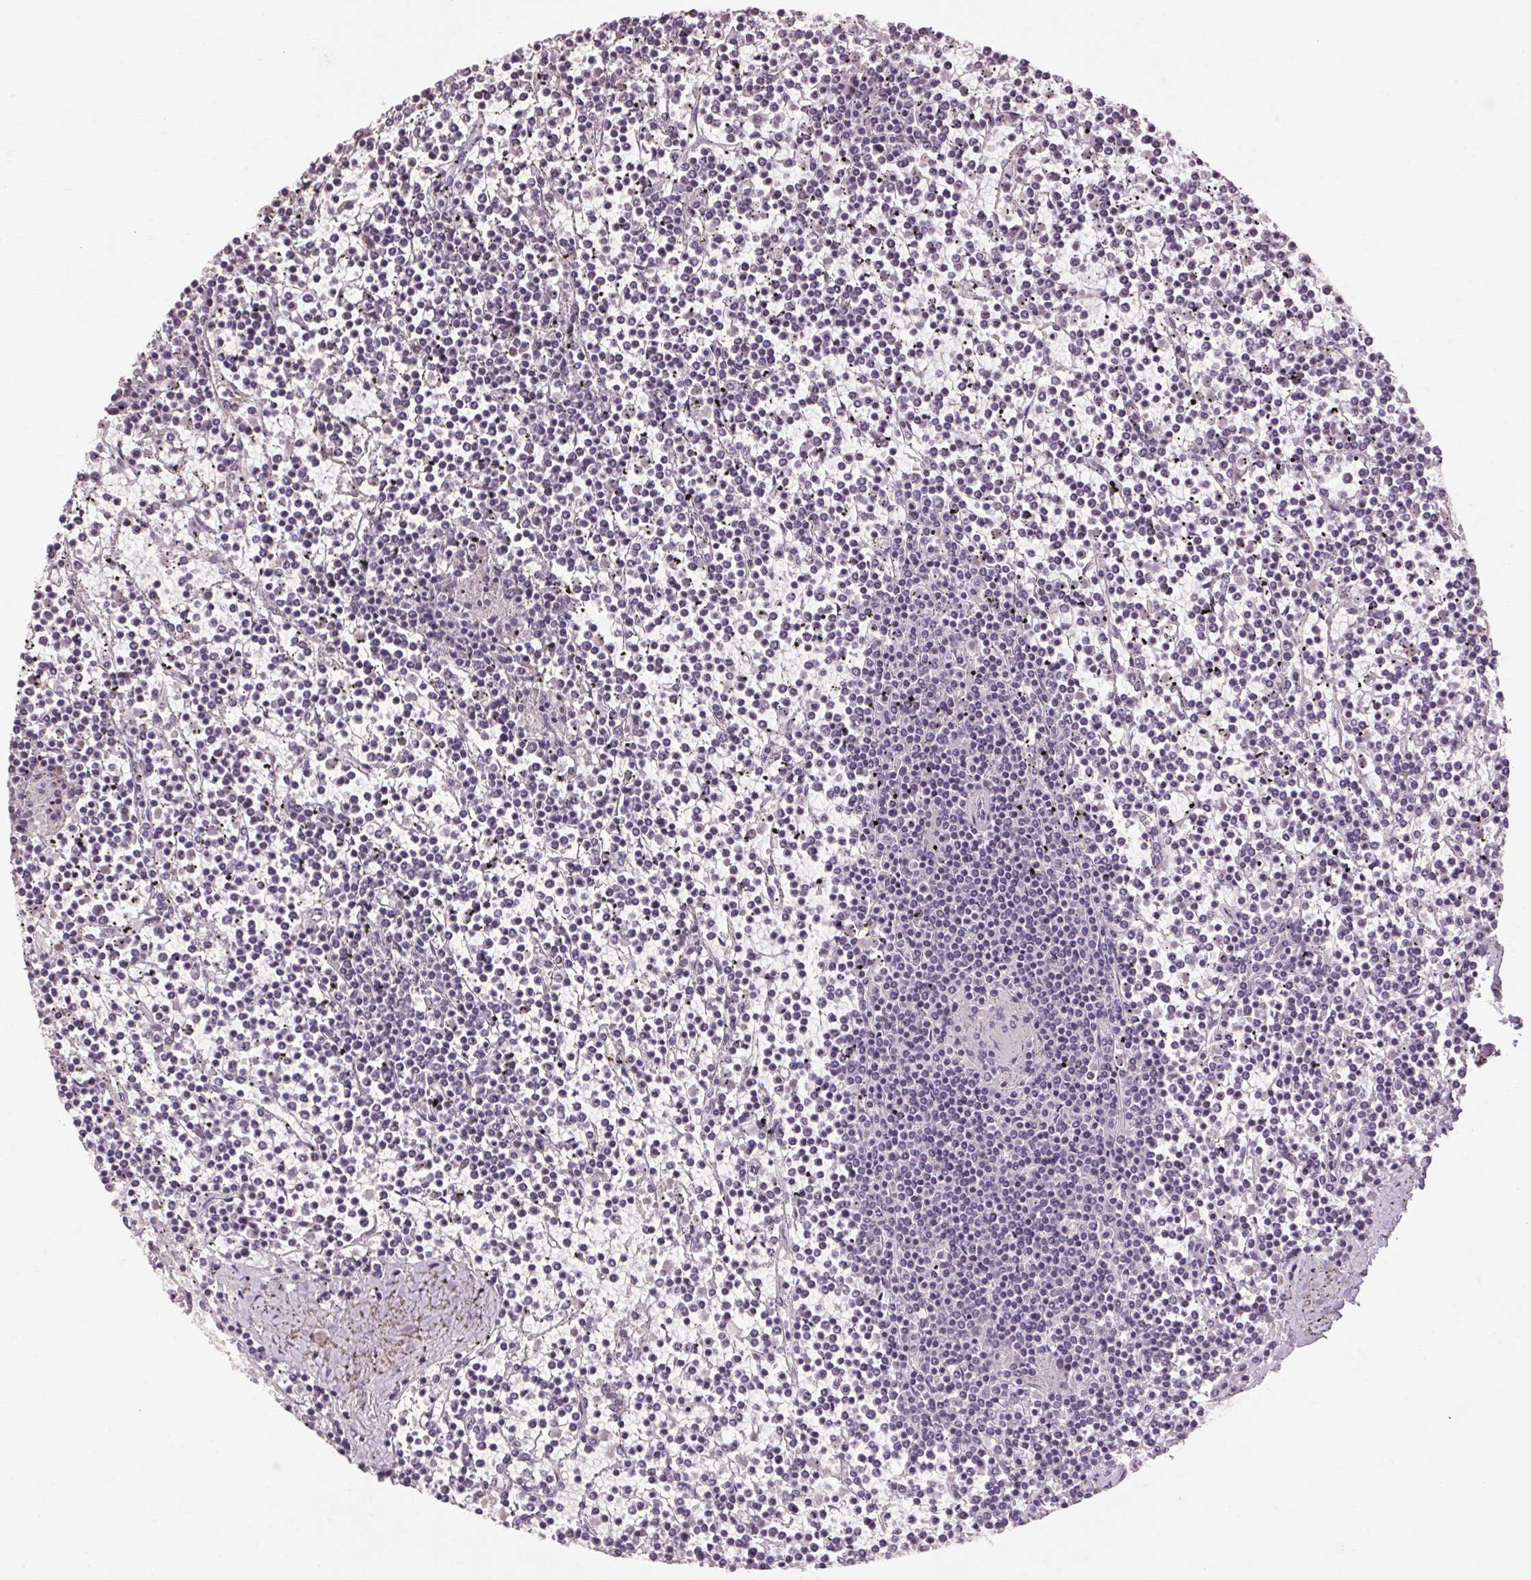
{"staining": {"intensity": "negative", "quantity": "none", "location": "none"}, "tissue": "lymphoma", "cell_type": "Tumor cells", "image_type": "cancer", "snomed": [{"axis": "morphology", "description": "Malignant lymphoma, non-Hodgkin's type, Low grade"}, {"axis": "topography", "description": "Spleen"}], "caption": "Tumor cells show no significant protein positivity in lymphoma. (DAB (3,3'-diaminobenzidine) immunohistochemistry (IHC) visualized using brightfield microscopy, high magnification).", "gene": "POMC", "patient": {"sex": "female", "age": 19}}